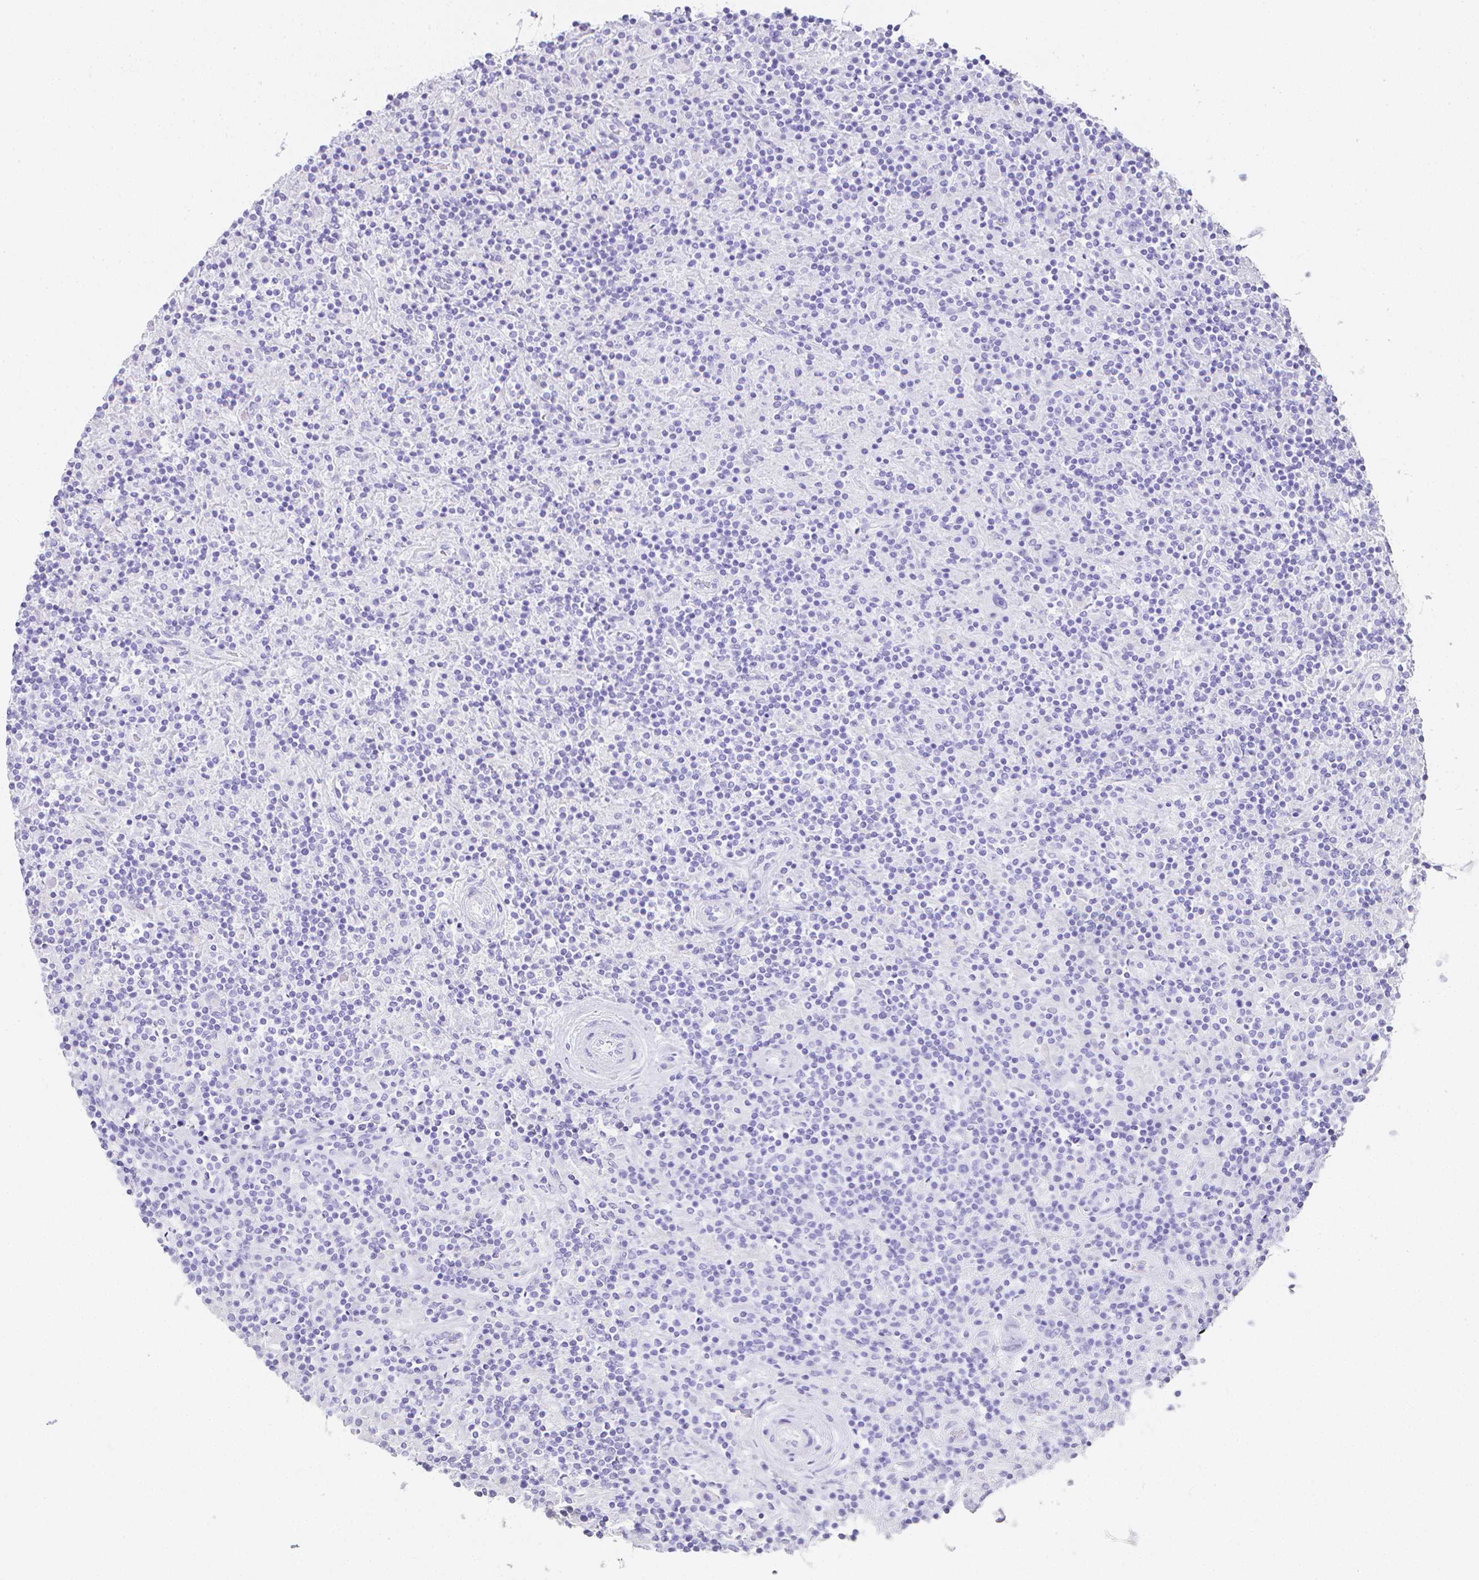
{"staining": {"intensity": "negative", "quantity": "none", "location": "none"}, "tissue": "lymphoma", "cell_type": "Tumor cells", "image_type": "cancer", "snomed": [{"axis": "morphology", "description": "Hodgkin's disease, NOS"}, {"axis": "topography", "description": "Lymph node"}], "caption": "The immunohistochemistry (IHC) photomicrograph has no significant positivity in tumor cells of lymphoma tissue. The staining is performed using DAB (3,3'-diaminobenzidine) brown chromogen with nuclei counter-stained in using hematoxylin.", "gene": "LGALS4", "patient": {"sex": "male", "age": 70}}